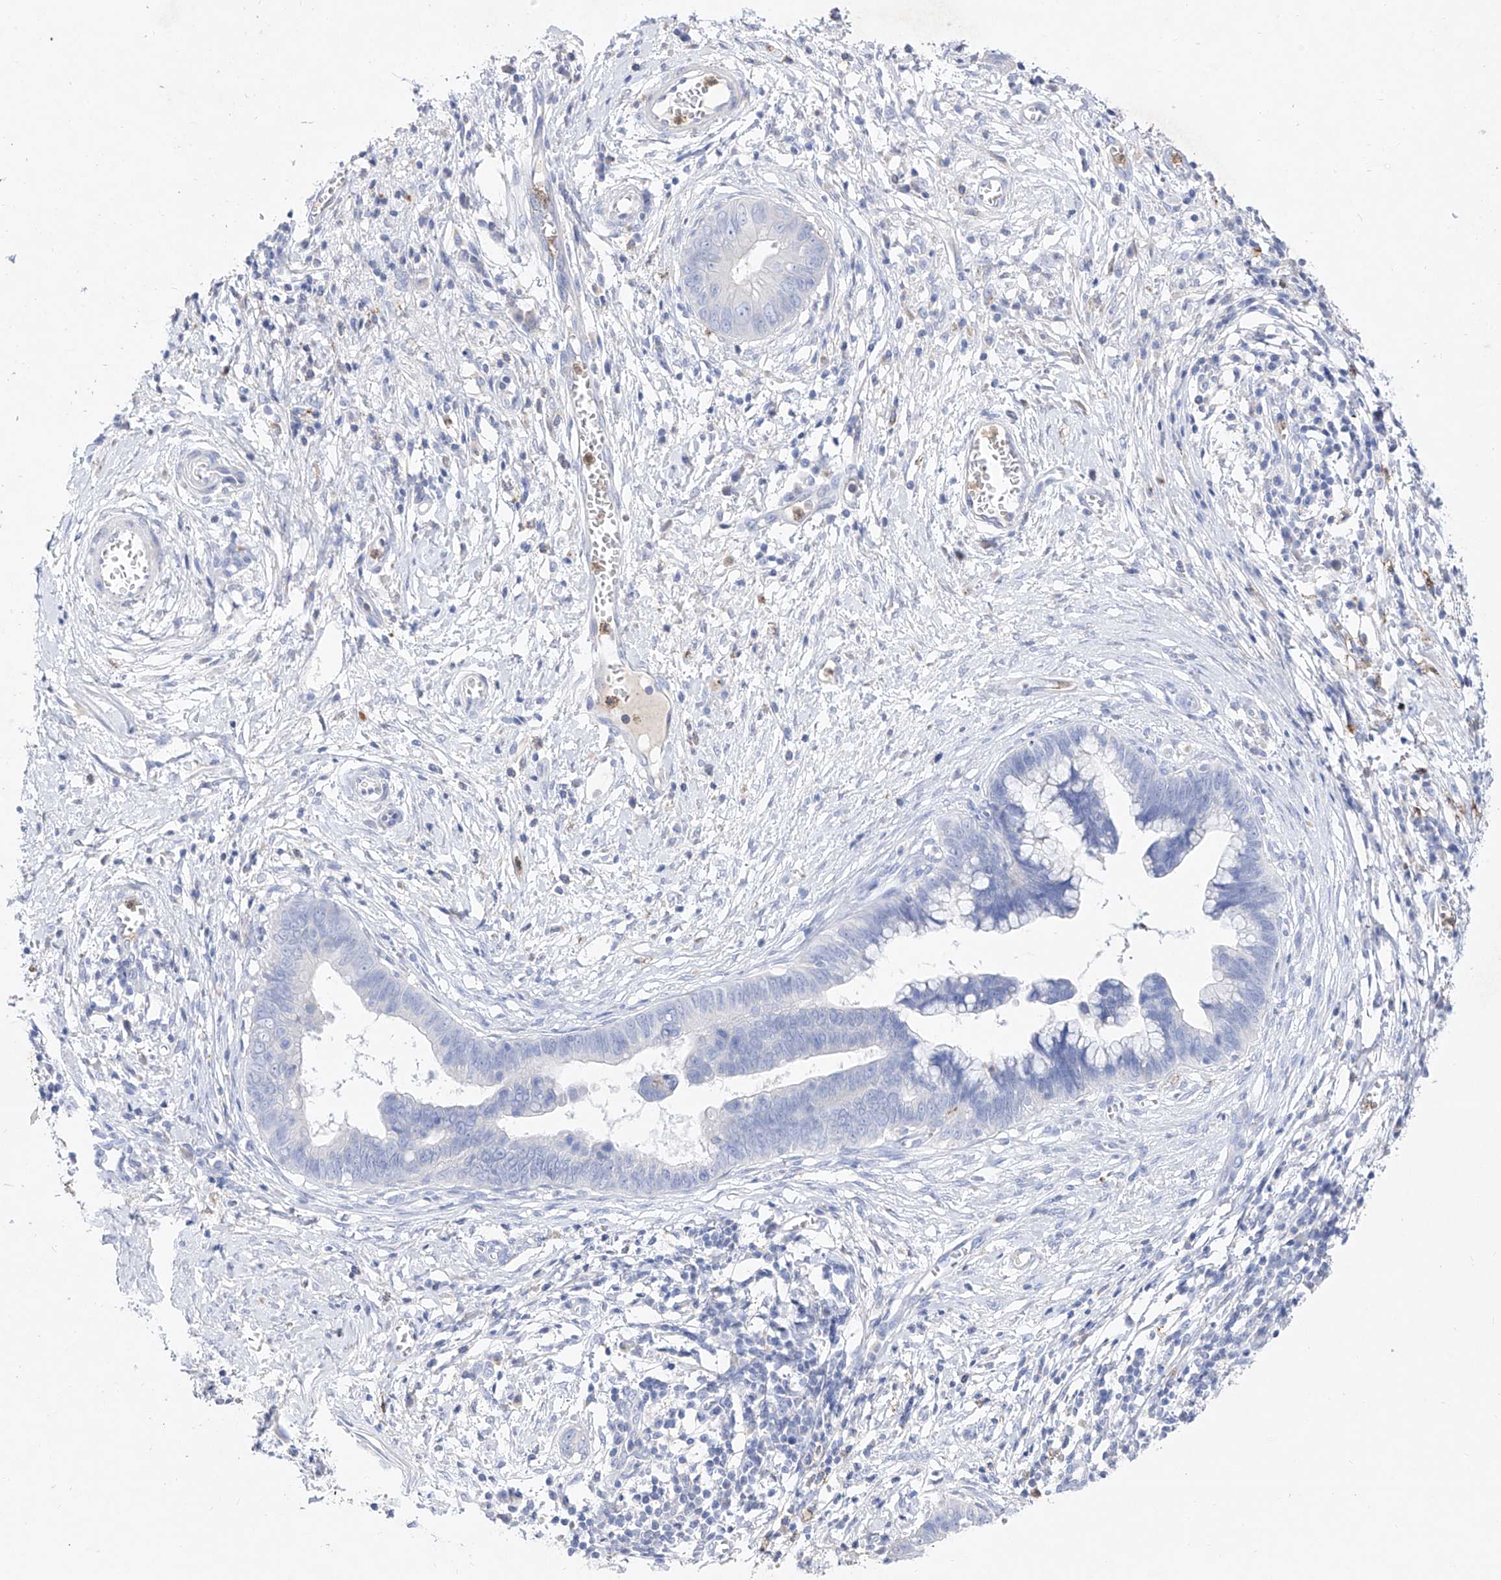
{"staining": {"intensity": "negative", "quantity": "none", "location": "none"}, "tissue": "cervical cancer", "cell_type": "Tumor cells", "image_type": "cancer", "snomed": [{"axis": "morphology", "description": "Adenocarcinoma, NOS"}, {"axis": "topography", "description": "Cervix"}], "caption": "DAB (3,3'-diaminobenzidine) immunohistochemical staining of human cervical adenocarcinoma exhibits no significant positivity in tumor cells.", "gene": "TM7SF2", "patient": {"sex": "female", "age": 44}}